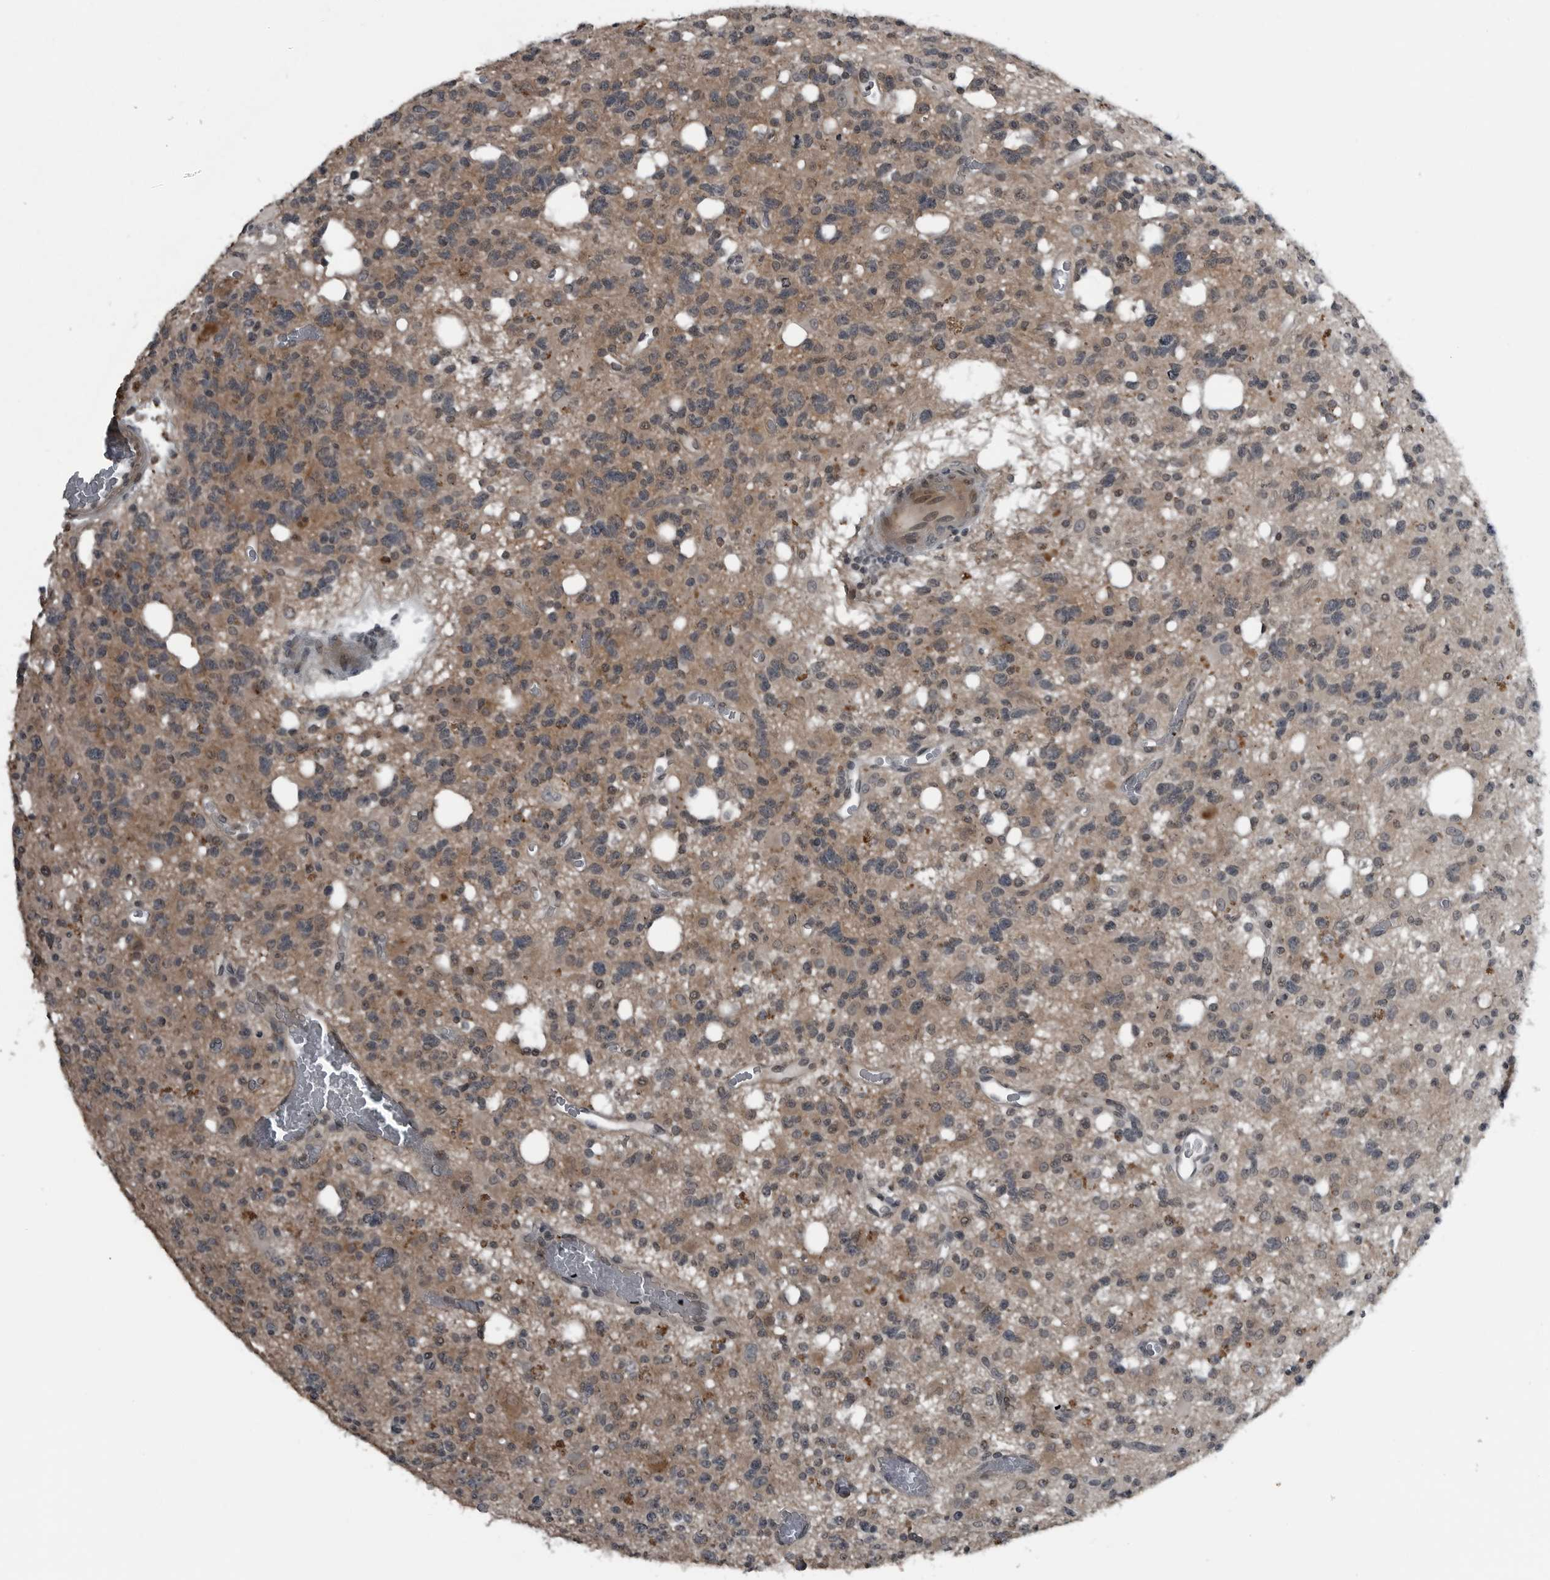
{"staining": {"intensity": "moderate", "quantity": "<25%", "location": "cytoplasmic/membranous,nuclear"}, "tissue": "glioma", "cell_type": "Tumor cells", "image_type": "cancer", "snomed": [{"axis": "morphology", "description": "Glioma, malignant, High grade"}, {"axis": "topography", "description": "Brain"}], "caption": "Immunohistochemical staining of malignant high-grade glioma displays low levels of moderate cytoplasmic/membranous and nuclear positivity in approximately <25% of tumor cells.", "gene": "GAK", "patient": {"sex": "female", "age": 62}}